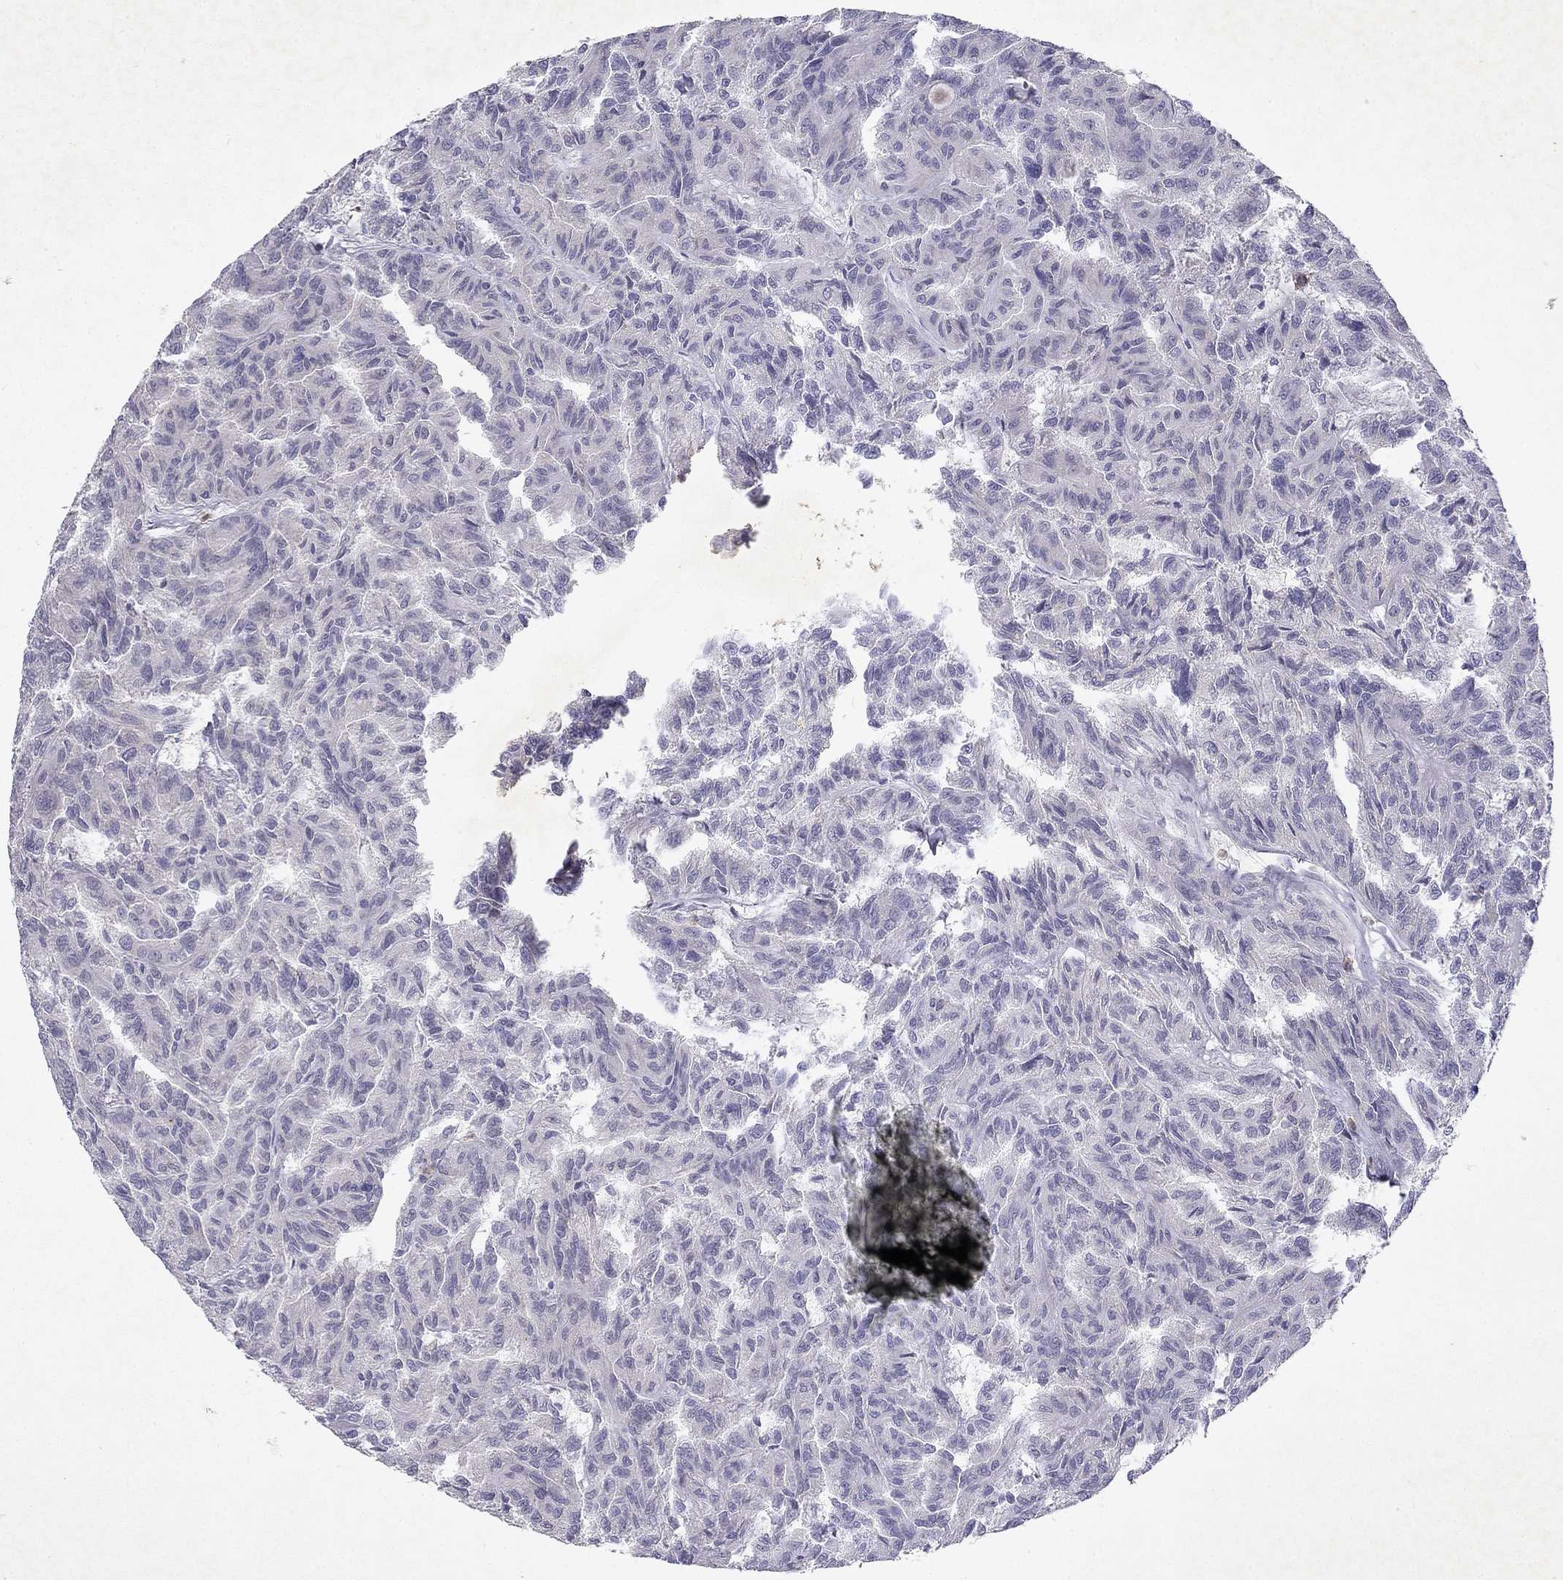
{"staining": {"intensity": "negative", "quantity": "none", "location": "none"}, "tissue": "renal cancer", "cell_type": "Tumor cells", "image_type": "cancer", "snomed": [{"axis": "morphology", "description": "Adenocarcinoma, NOS"}, {"axis": "topography", "description": "Kidney"}], "caption": "The IHC image has no significant expression in tumor cells of renal adenocarcinoma tissue. Brightfield microscopy of IHC stained with DAB (brown) and hematoxylin (blue), captured at high magnification.", "gene": "SLC6A4", "patient": {"sex": "male", "age": 79}}